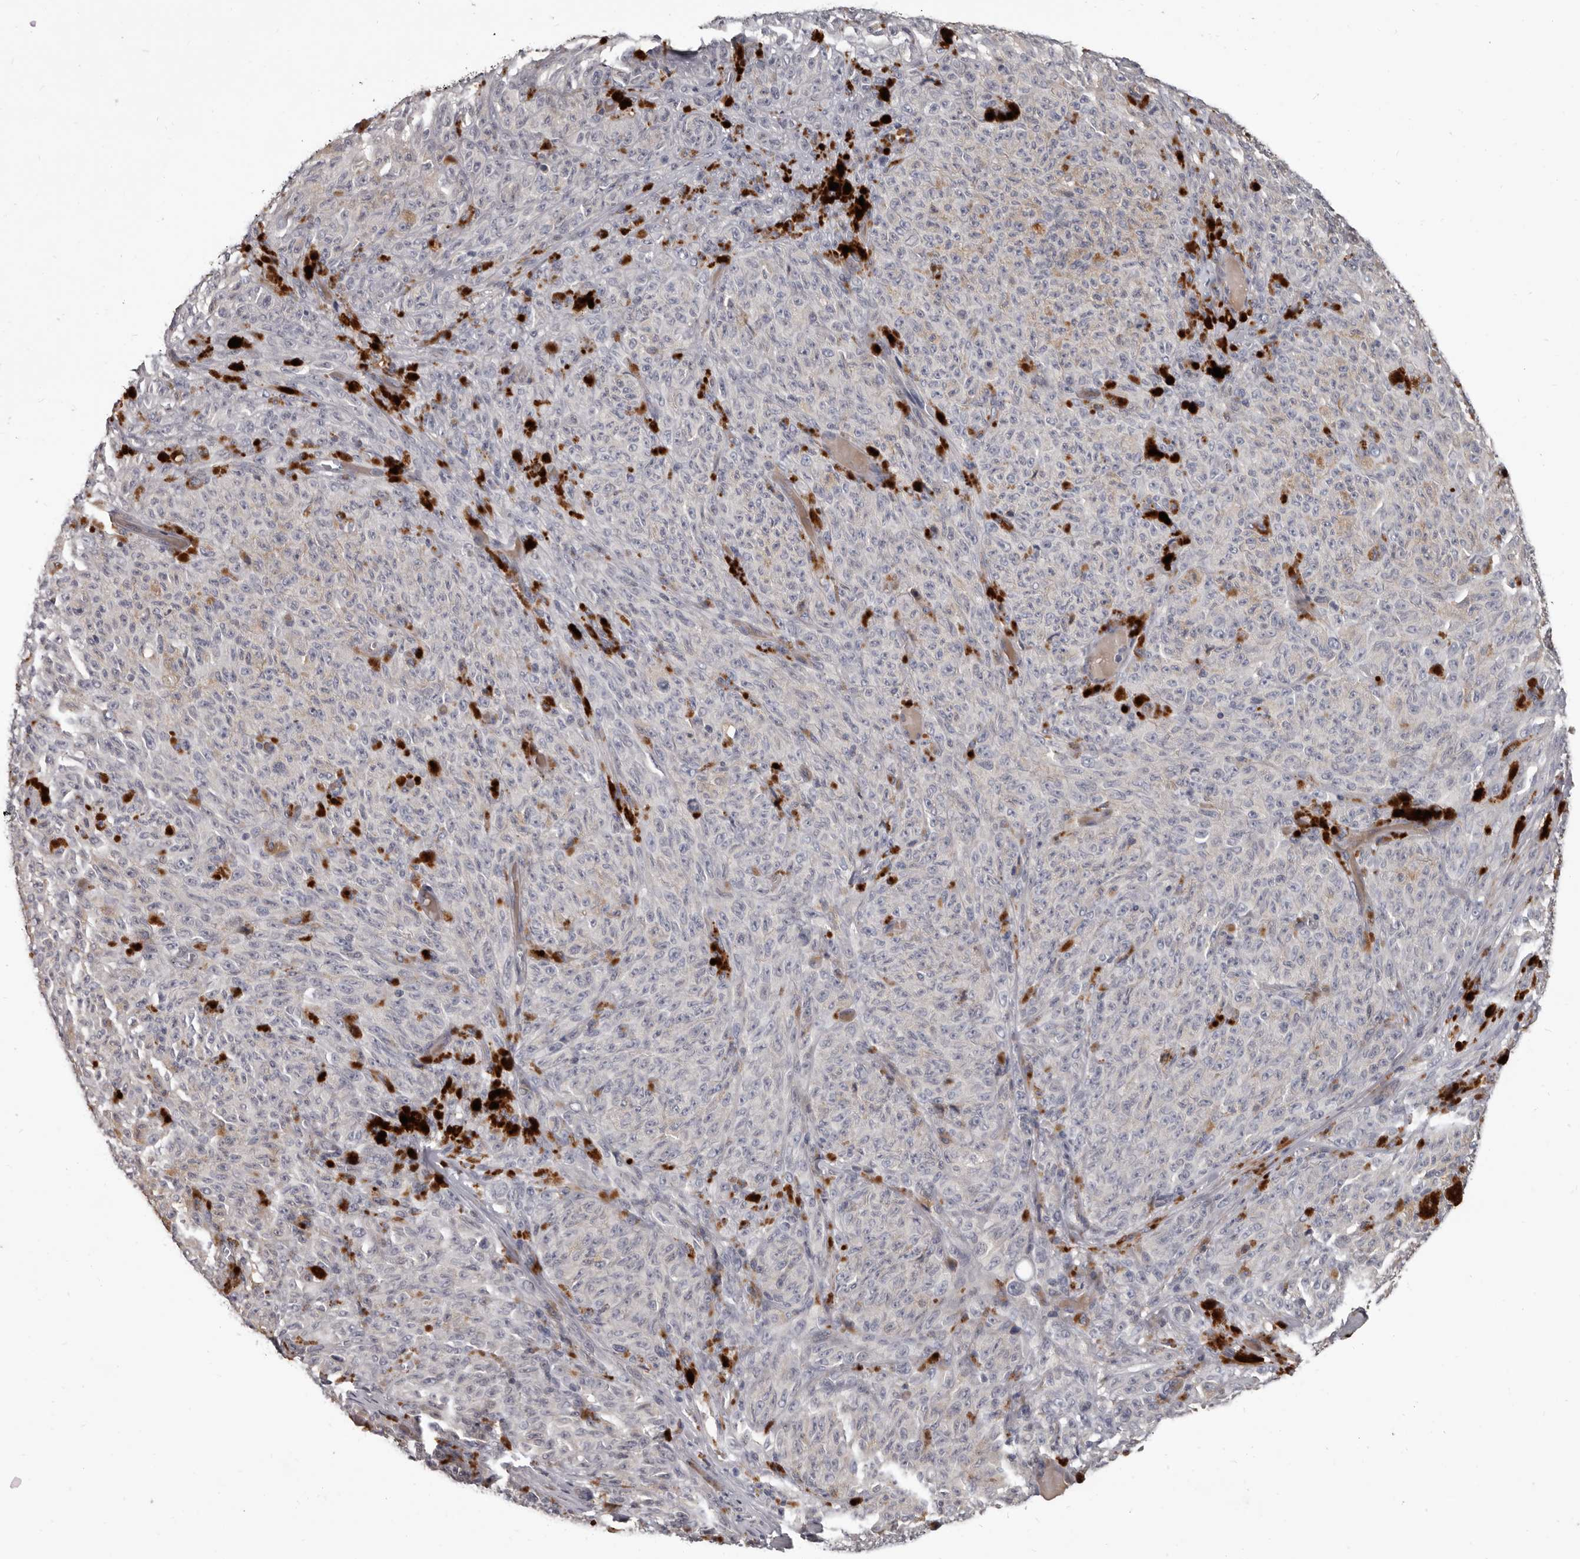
{"staining": {"intensity": "negative", "quantity": "none", "location": "none"}, "tissue": "melanoma", "cell_type": "Tumor cells", "image_type": "cancer", "snomed": [{"axis": "morphology", "description": "Malignant melanoma, NOS"}, {"axis": "topography", "description": "Skin"}], "caption": "IHC photomicrograph of melanoma stained for a protein (brown), which exhibits no staining in tumor cells.", "gene": "ALDH5A1", "patient": {"sex": "female", "age": 82}}